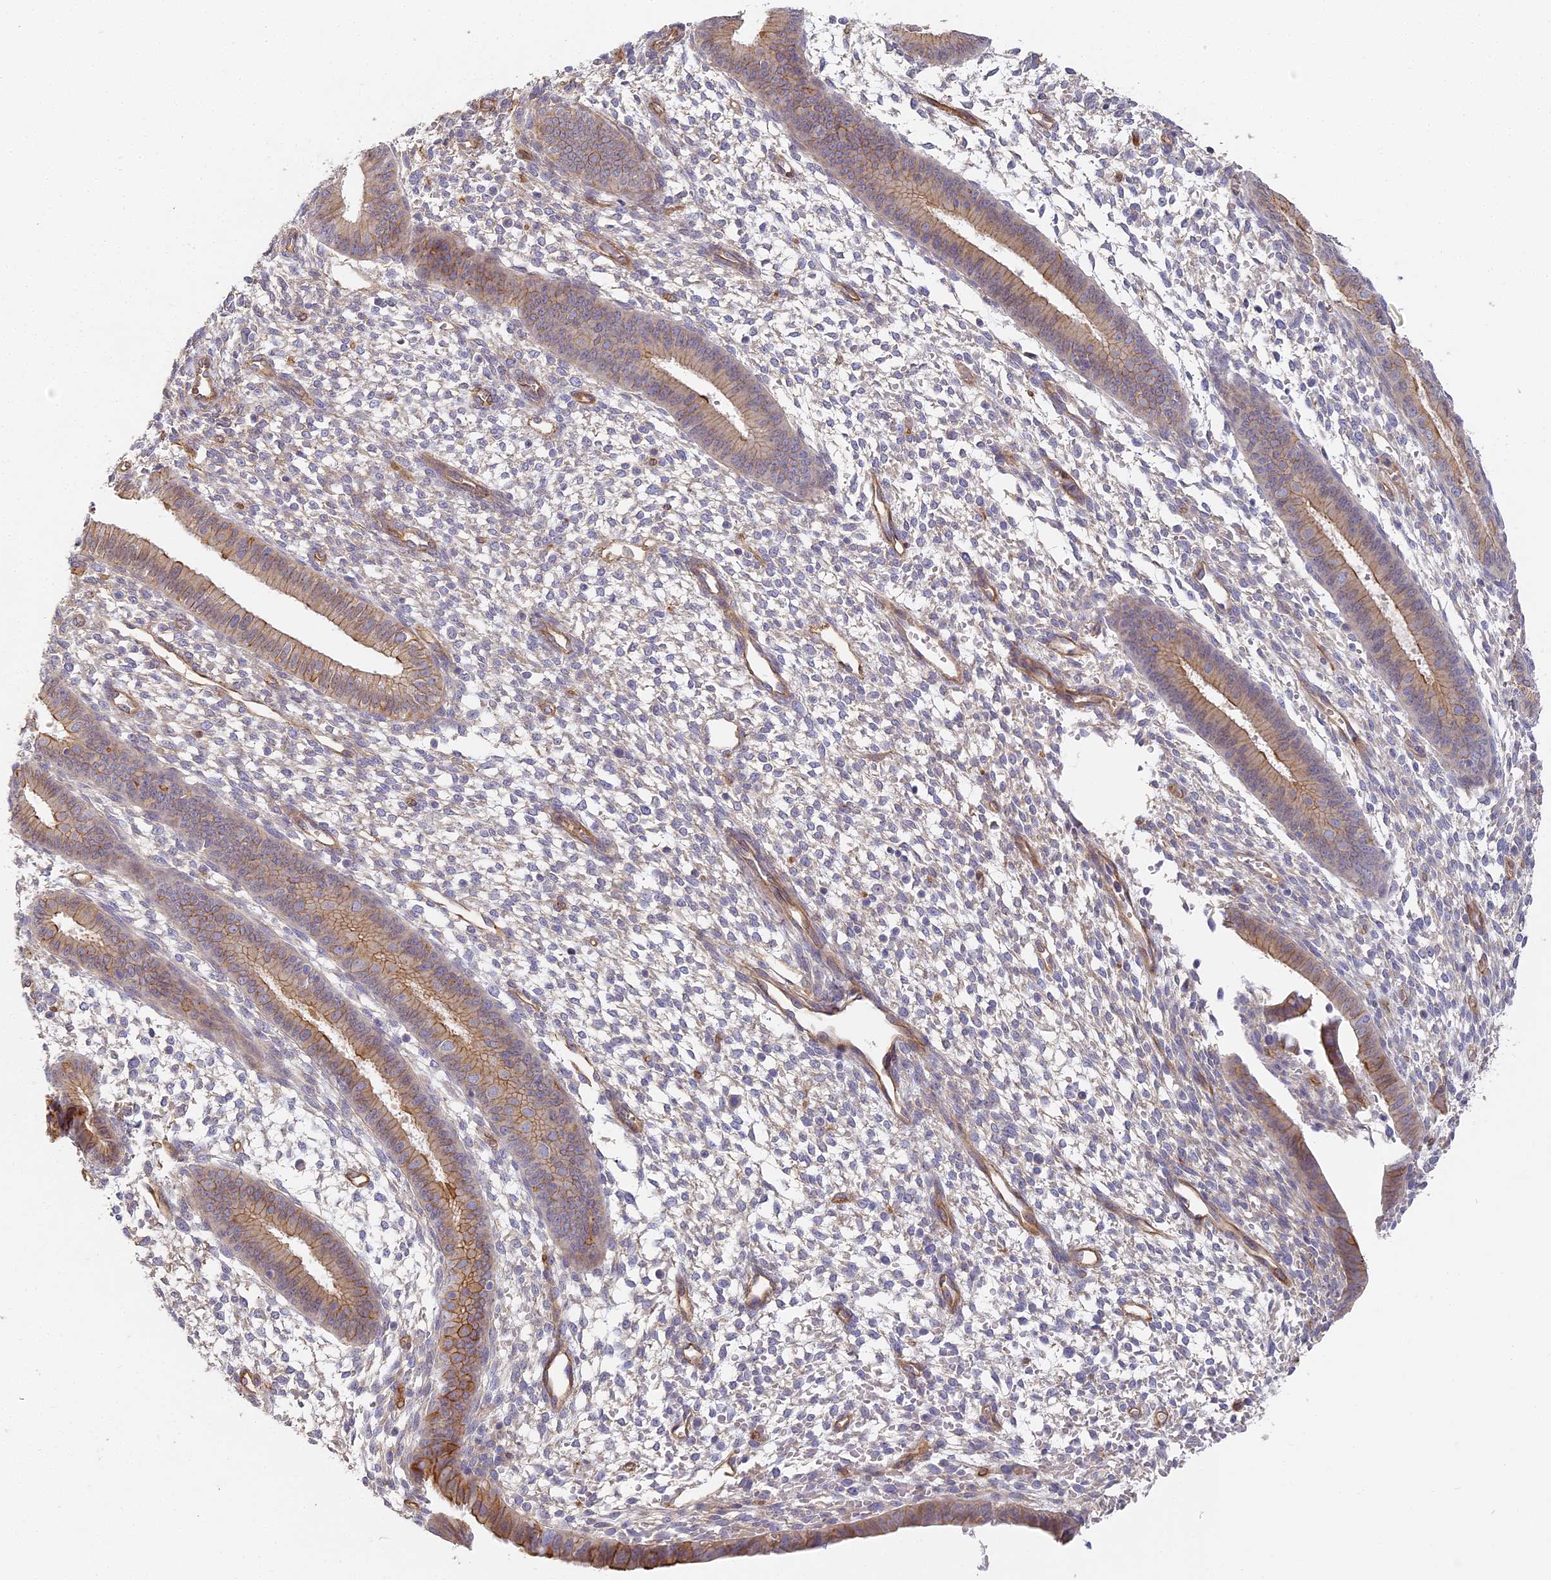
{"staining": {"intensity": "negative", "quantity": "none", "location": "none"}, "tissue": "endometrium", "cell_type": "Cells in endometrial stroma", "image_type": "normal", "snomed": [{"axis": "morphology", "description": "Normal tissue, NOS"}, {"axis": "topography", "description": "Endometrium"}], "caption": "A photomicrograph of endometrium stained for a protein reveals no brown staining in cells in endometrial stroma. The staining was performed using DAB to visualize the protein expression in brown, while the nuclei were stained in blue with hematoxylin (Magnification: 20x).", "gene": "CCDC30", "patient": {"sex": "female", "age": 46}}